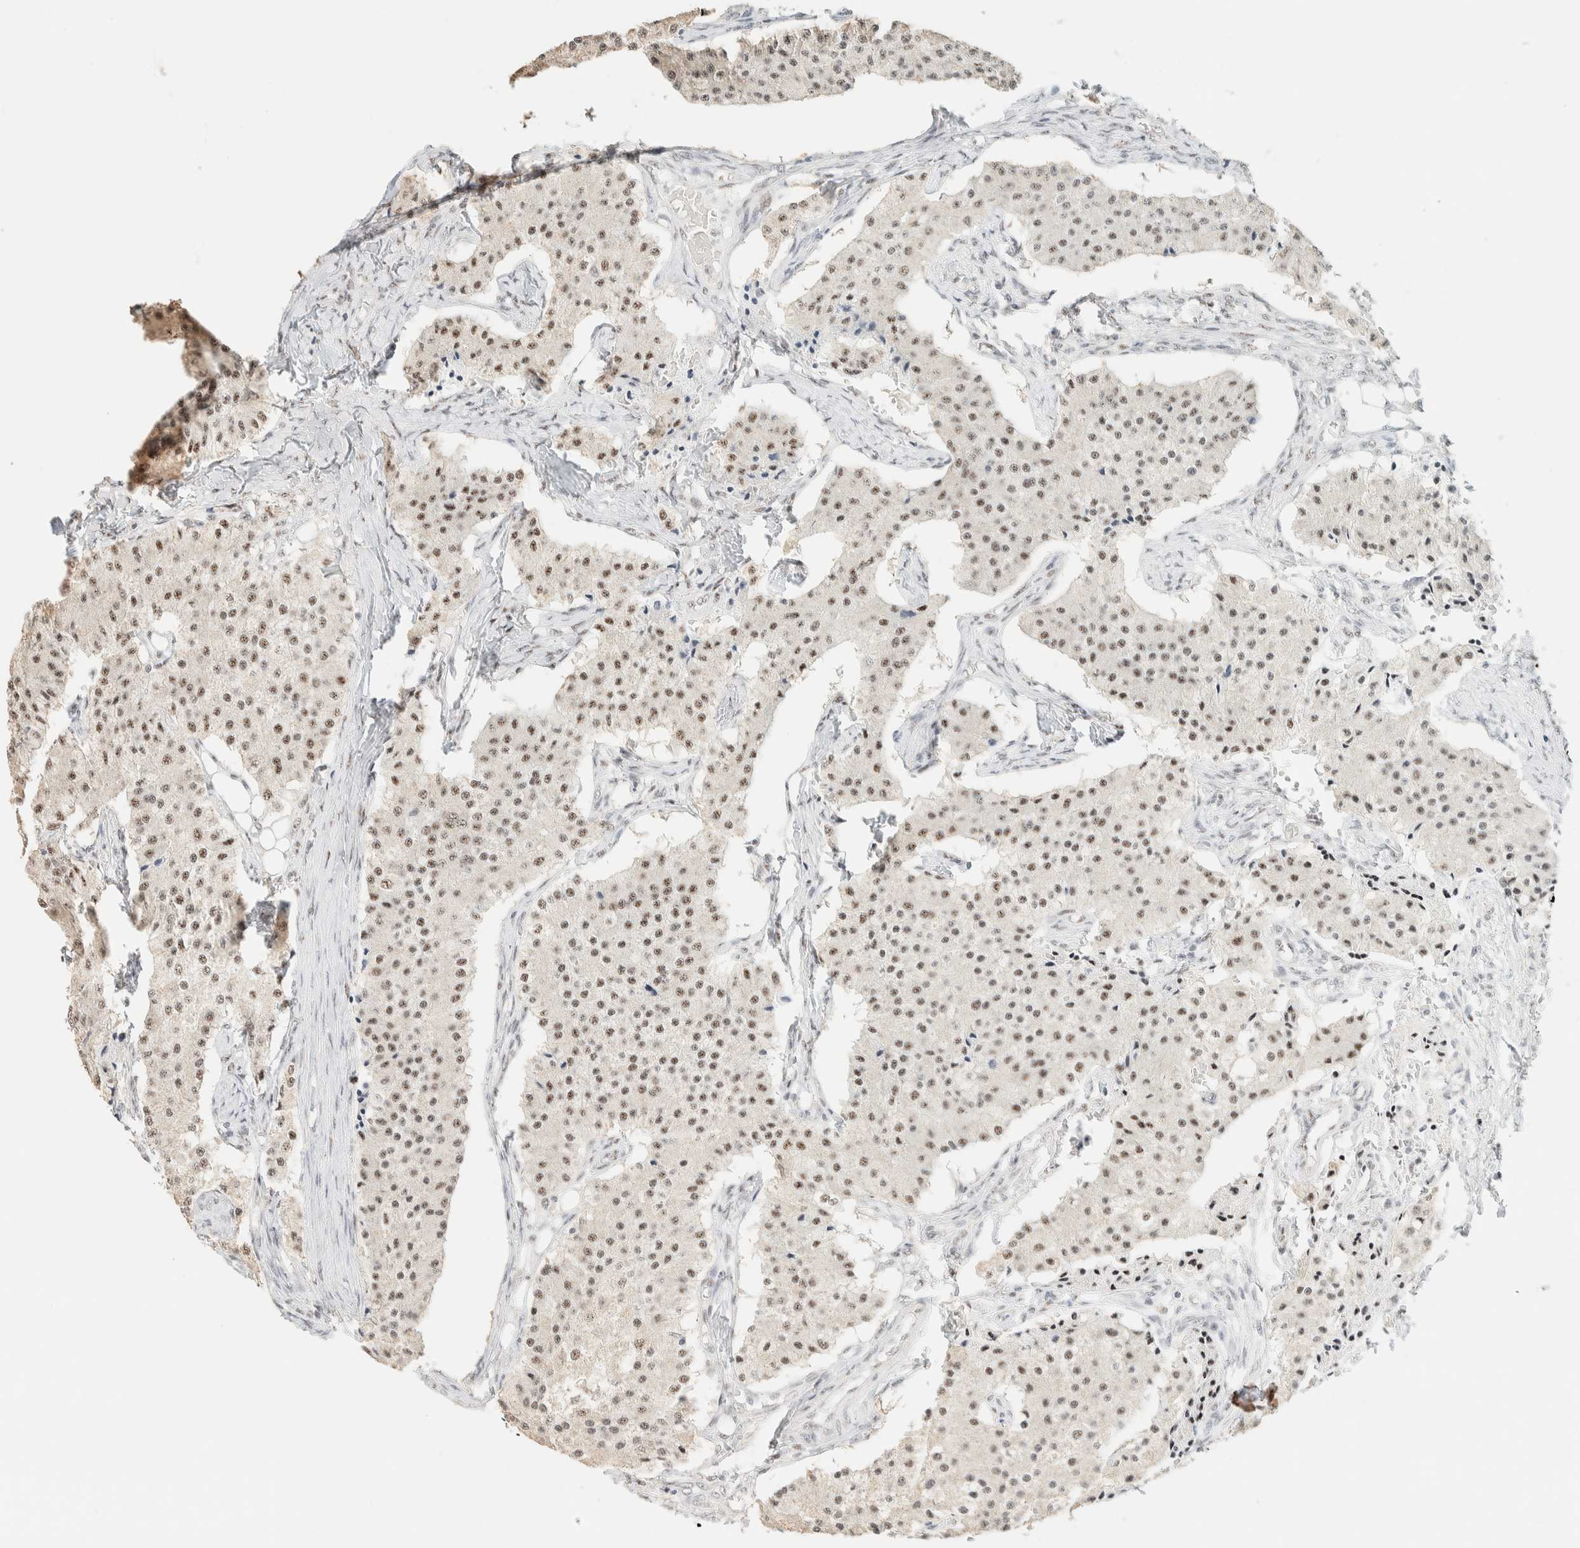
{"staining": {"intensity": "weak", "quantity": ">75%", "location": "nuclear"}, "tissue": "carcinoid", "cell_type": "Tumor cells", "image_type": "cancer", "snomed": [{"axis": "morphology", "description": "Carcinoid, malignant, NOS"}, {"axis": "topography", "description": "Colon"}], "caption": "Immunohistochemical staining of carcinoid displays low levels of weak nuclear positivity in about >75% of tumor cells.", "gene": "SON", "patient": {"sex": "female", "age": 52}}